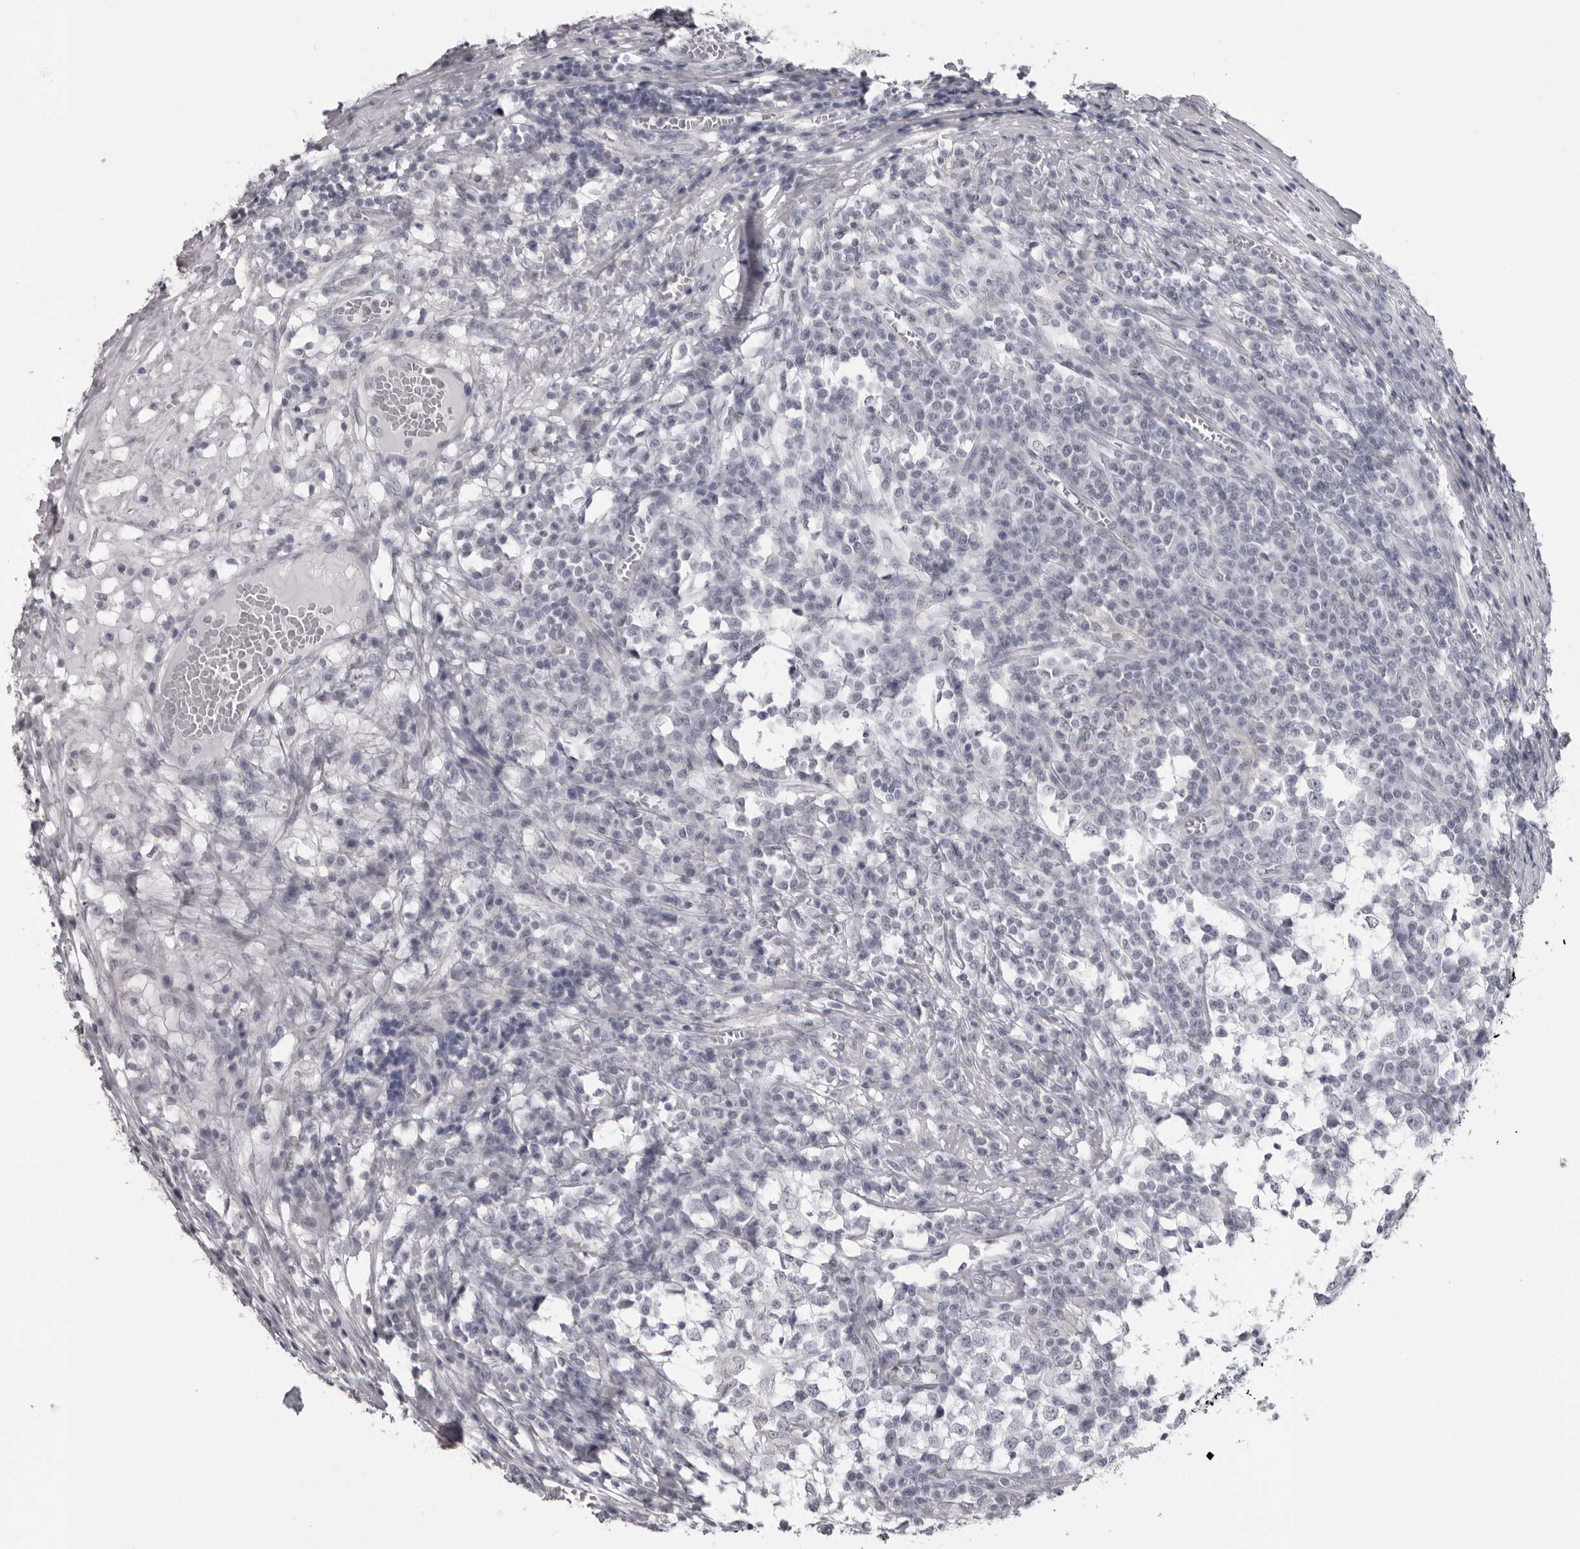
{"staining": {"intensity": "negative", "quantity": "none", "location": "none"}, "tissue": "testis cancer", "cell_type": "Tumor cells", "image_type": "cancer", "snomed": [{"axis": "morphology", "description": "Seminoma, NOS"}, {"axis": "topography", "description": "Testis"}], "caption": "Immunohistochemistry (IHC) image of neoplastic tissue: human testis cancer stained with DAB (3,3'-diaminobenzidine) displays no significant protein expression in tumor cells. The staining was performed using DAB (3,3'-diaminobenzidine) to visualize the protein expression in brown, while the nuclei were stained in blue with hematoxylin (Magnification: 20x).", "gene": "DNALI1", "patient": {"sex": "male", "age": 65}}